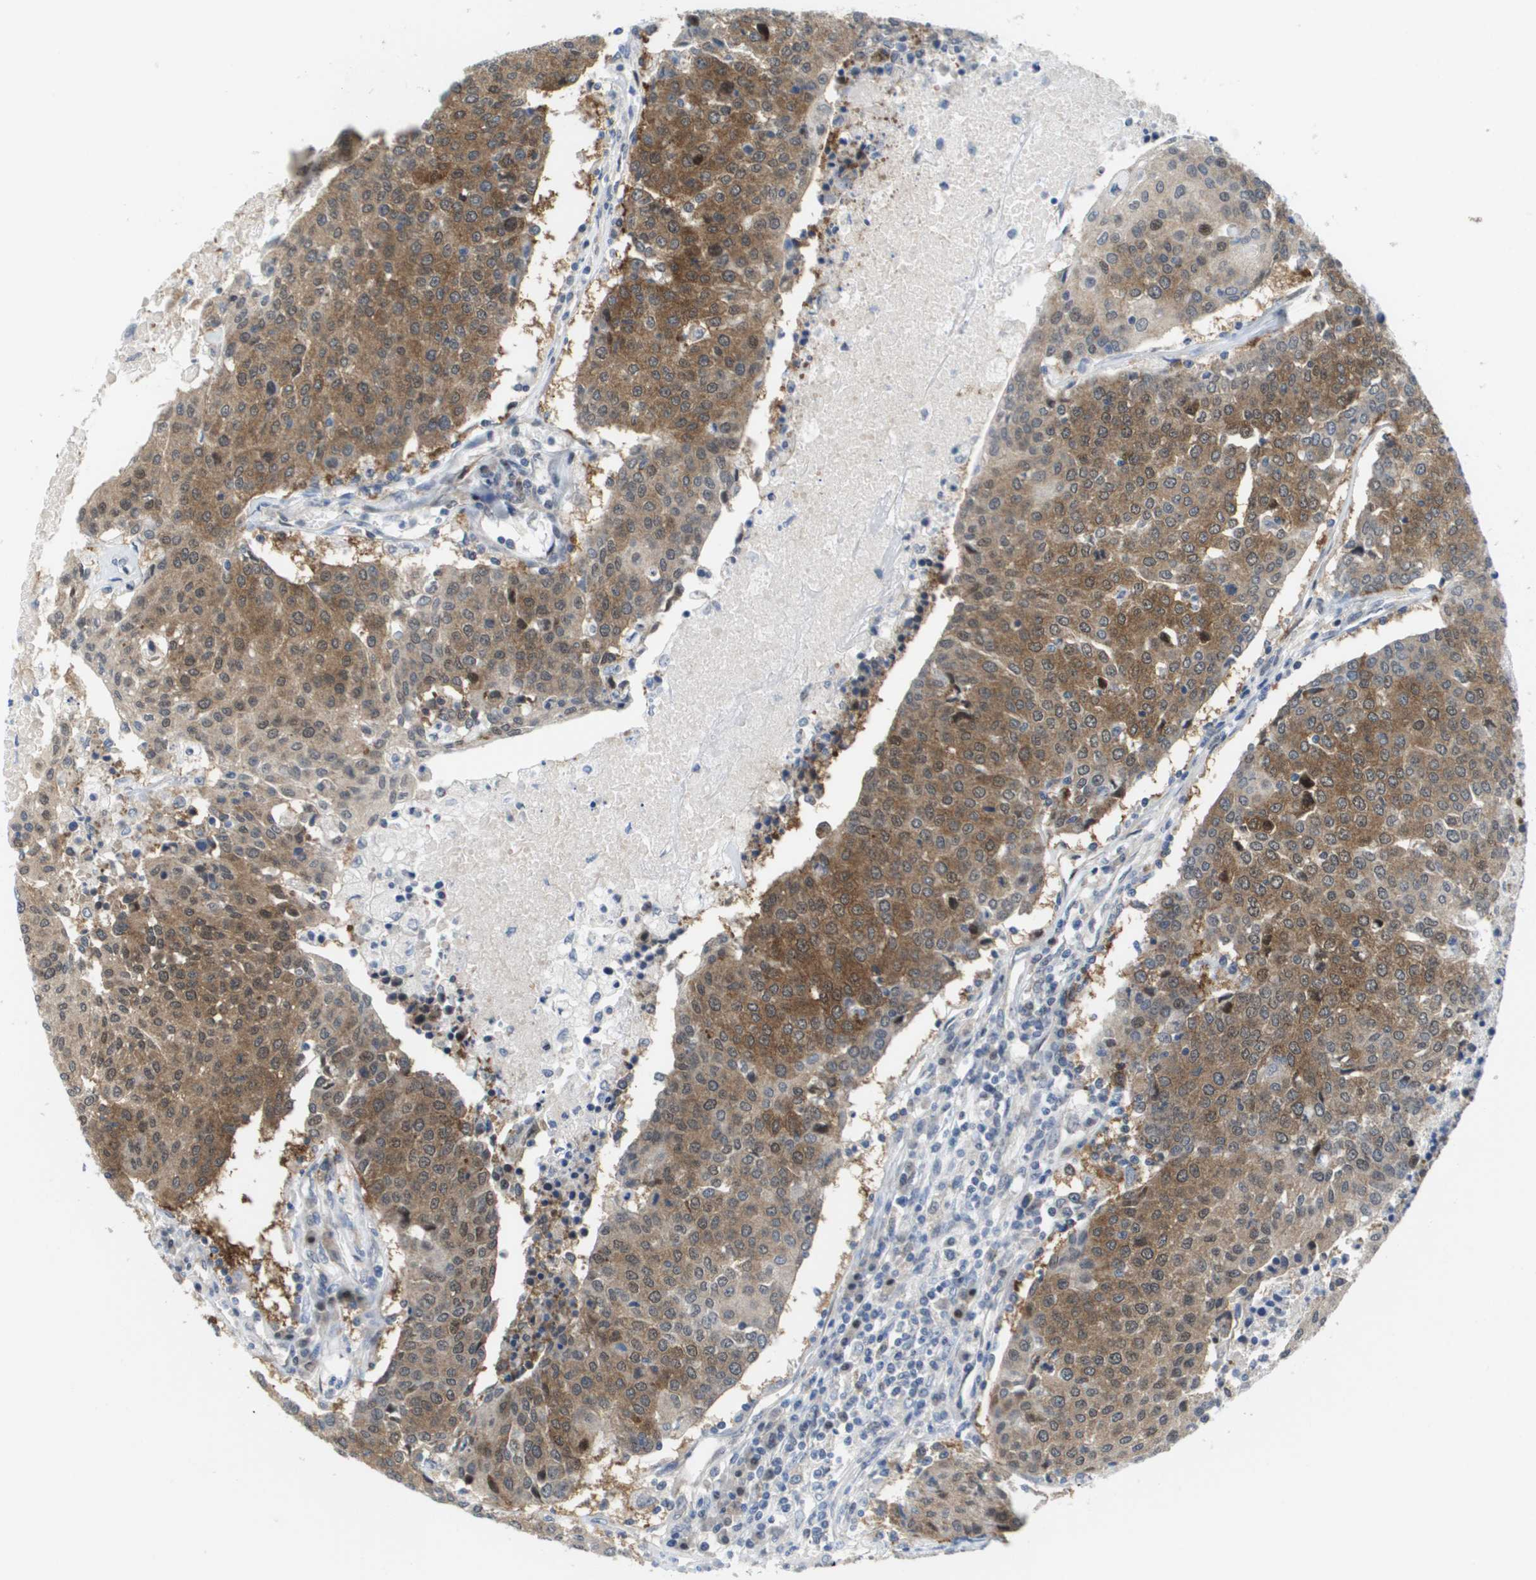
{"staining": {"intensity": "moderate", "quantity": ">75%", "location": "cytoplasmic/membranous"}, "tissue": "urothelial cancer", "cell_type": "Tumor cells", "image_type": "cancer", "snomed": [{"axis": "morphology", "description": "Urothelial carcinoma, High grade"}, {"axis": "topography", "description": "Urinary bladder"}], "caption": "Immunohistochemical staining of urothelial cancer displays medium levels of moderate cytoplasmic/membranous protein staining in approximately >75% of tumor cells.", "gene": "FKBP4", "patient": {"sex": "female", "age": 85}}